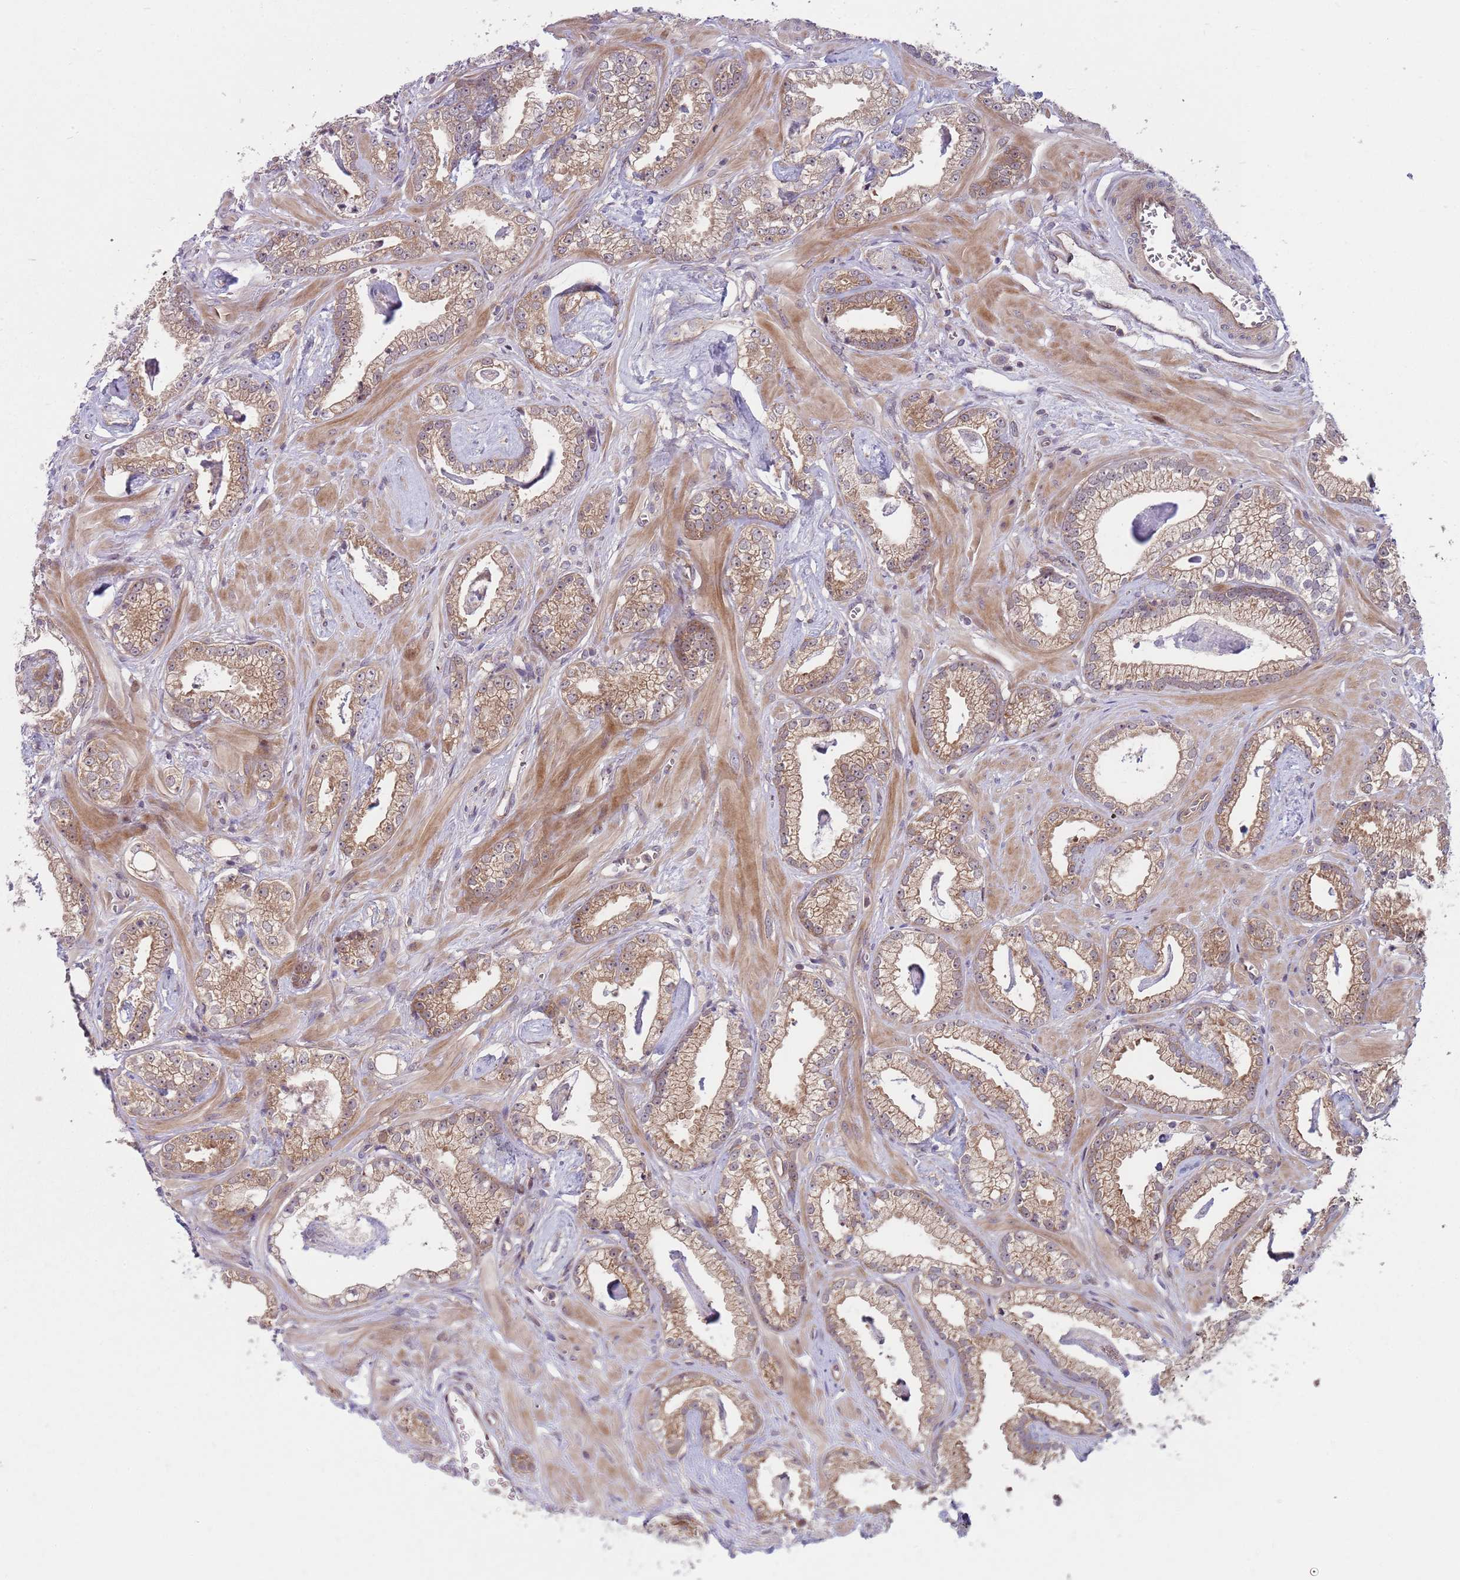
{"staining": {"intensity": "moderate", "quantity": ">75%", "location": "cytoplasmic/membranous"}, "tissue": "prostate cancer", "cell_type": "Tumor cells", "image_type": "cancer", "snomed": [{"axis": "morphology", "description": "Adenocarcinoma, Low grade"}, {"axis": "topography", "description": "Prostate"}], "caption": "This histopathology image shows IHC staining of prostate cancer, with medium moderate cytoplasmic/membranous expression in about >75% of tumor cells.", "gene": "GGA1", "patient": {"sex": "male", "age": 60}}